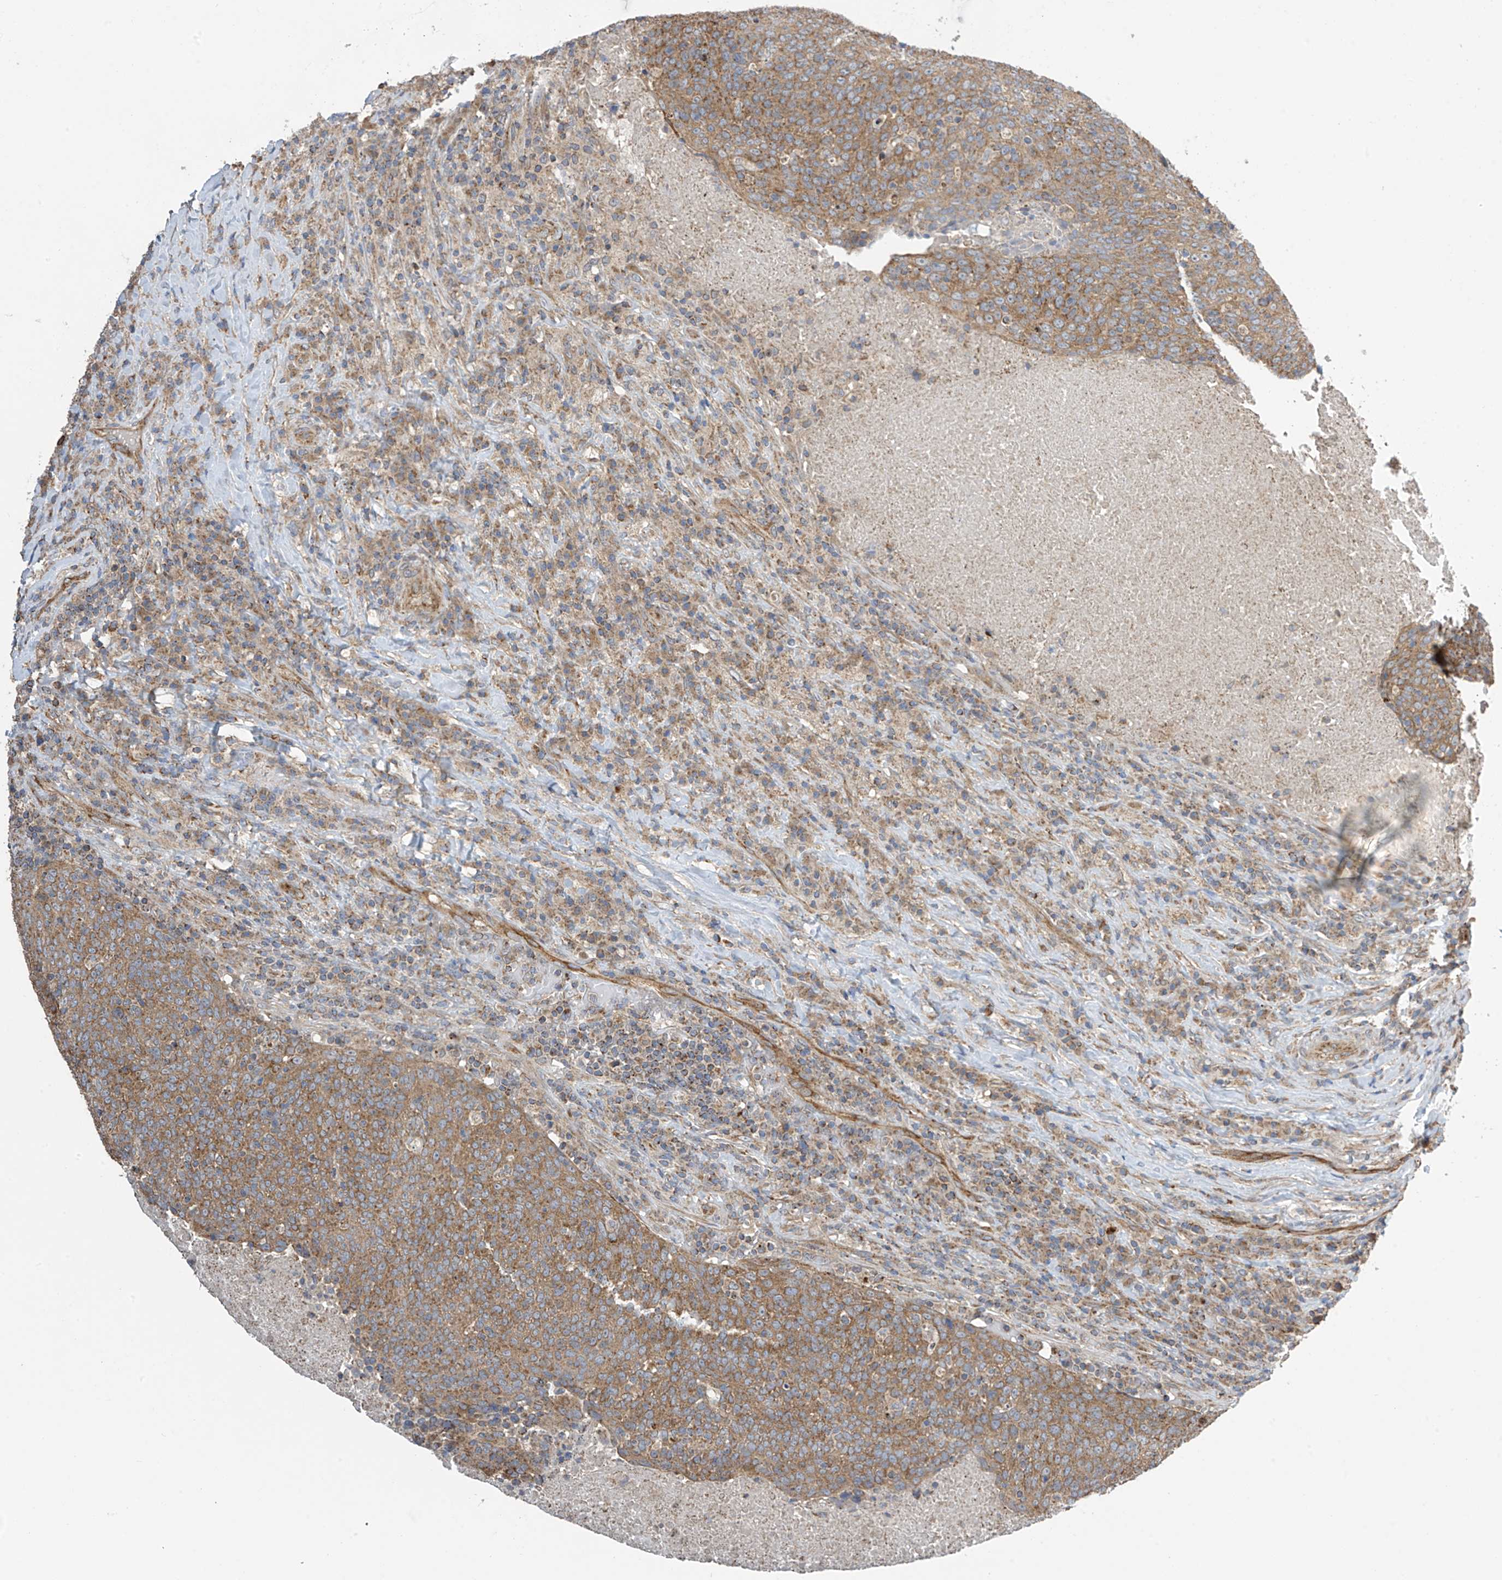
{"staining": {"intensity": "moderate", "quantity": ">75%", "location": "cytoplasmic/membranous"}, "tissue": "head and neck cancer", "cell_type": "Tumor cells", "image_type": "cancer", "snomed": [{"axis": "morphology", "description": "Squamous cell carcinoma, NOS"}, {"axis": "morphology", "description": "Squamous cell carcinoma, metastatic, NOS"}, {"axis": "topography", "description": "Lymph node"}, {"axis": "topography", "description": "Head-Neck"}], "caption": "An image showing moderate cytoplasmic/membranous staining in about >75% of tumor cells in head and neck cancer, as visualized by brown immunohistochemical staining.", "gene": "PNPT1", "patient": {"sex": "male", "age": 62}}